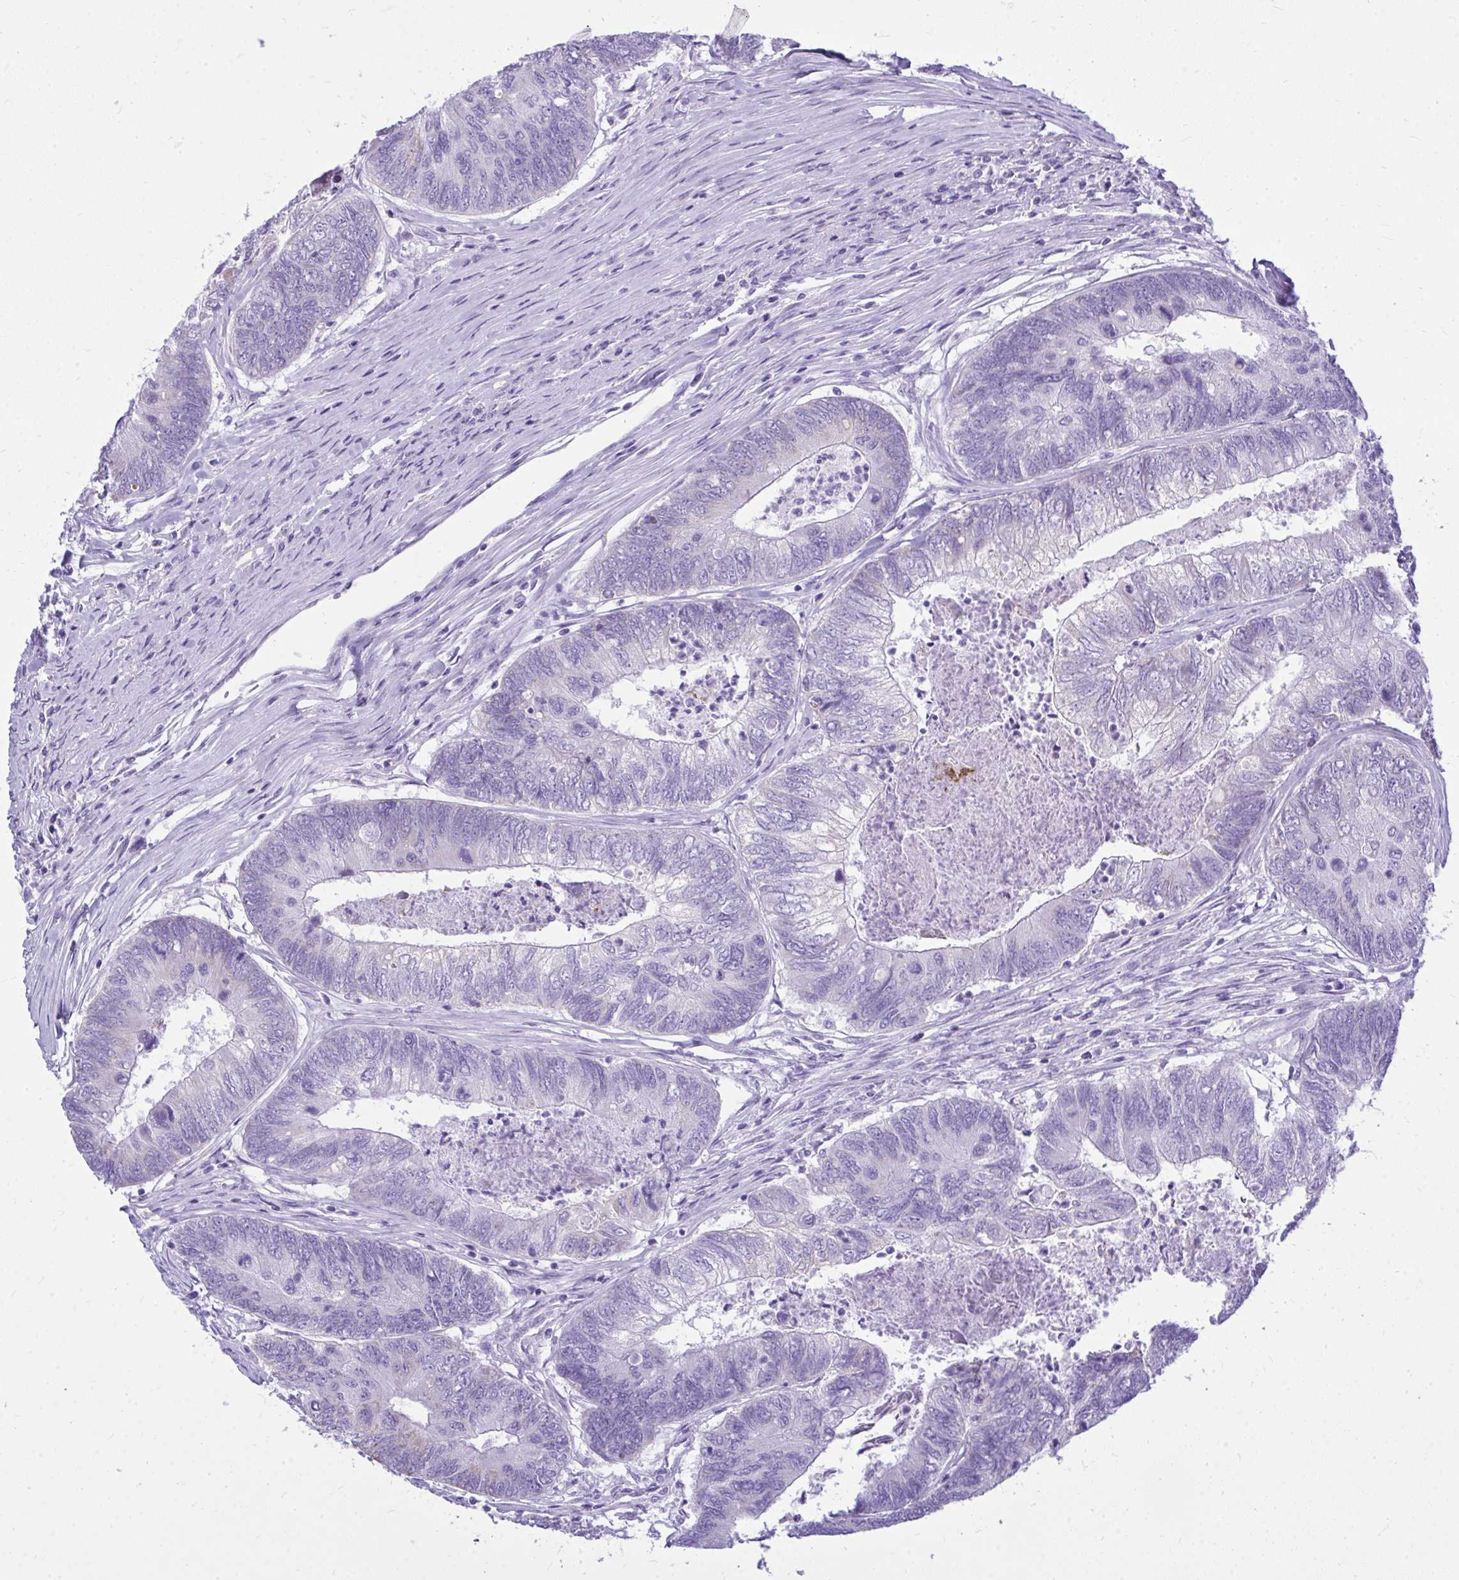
{"staining": {"intensity": "negative", "quantity": "none", "location": "none"}, "tissue": "colorectal cancer", "cell_type": "Tumor cells", "image_type": "cancer", "snomed": [{"axis": "morphology", "description": "Adenocarcinoma, NOS"}, {"axis": "topography", "description": "Colon"}], "caption": "Immunohistochemical staining of adenocarcinoma (colorectal) exhibits no significant expression in tumor cells.", "gene": "RALYL", "patient": {"sex": "female", "age": 67}}